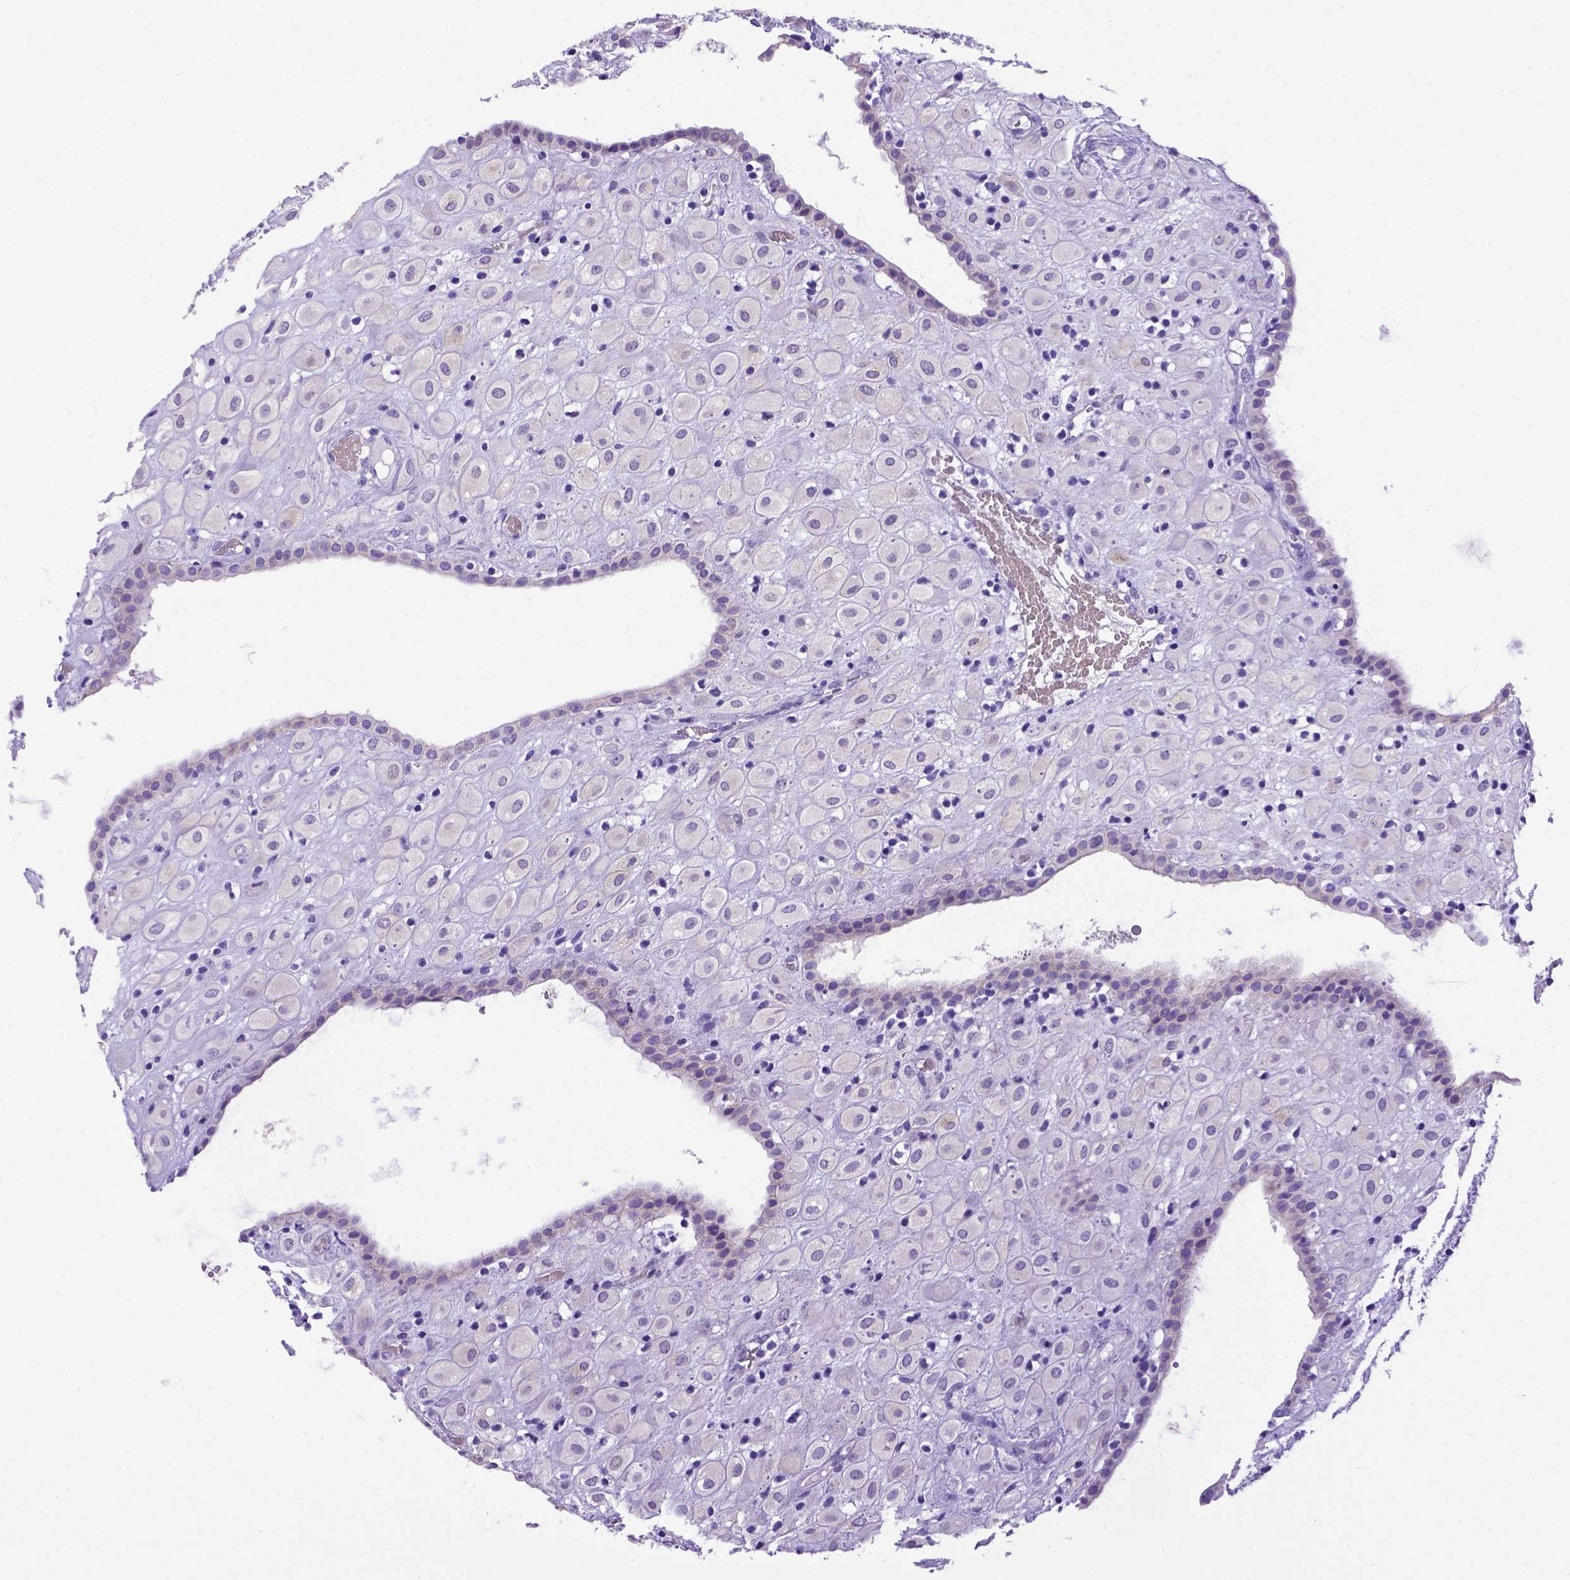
{"staining": {"intensity": "negative", "quantity": "none", "location": "none"}, "tissue": "placenta", "cell_type": "Decidual cells", "image_type": "normal", "snomed": [{"axis": "morphology", "description": "Normal tissue, NOS"}, {"axis": "topography", "description": "Placenta"}], "caption": "Immunohistochemistry micrograph of unremarkable placenta stained for a protein (brown), which exhibits no staining in decidual cells. (DAB IHC, high magnification).", "gene": "ADAM12", "patient": {"sex": "female", "age": 24}}